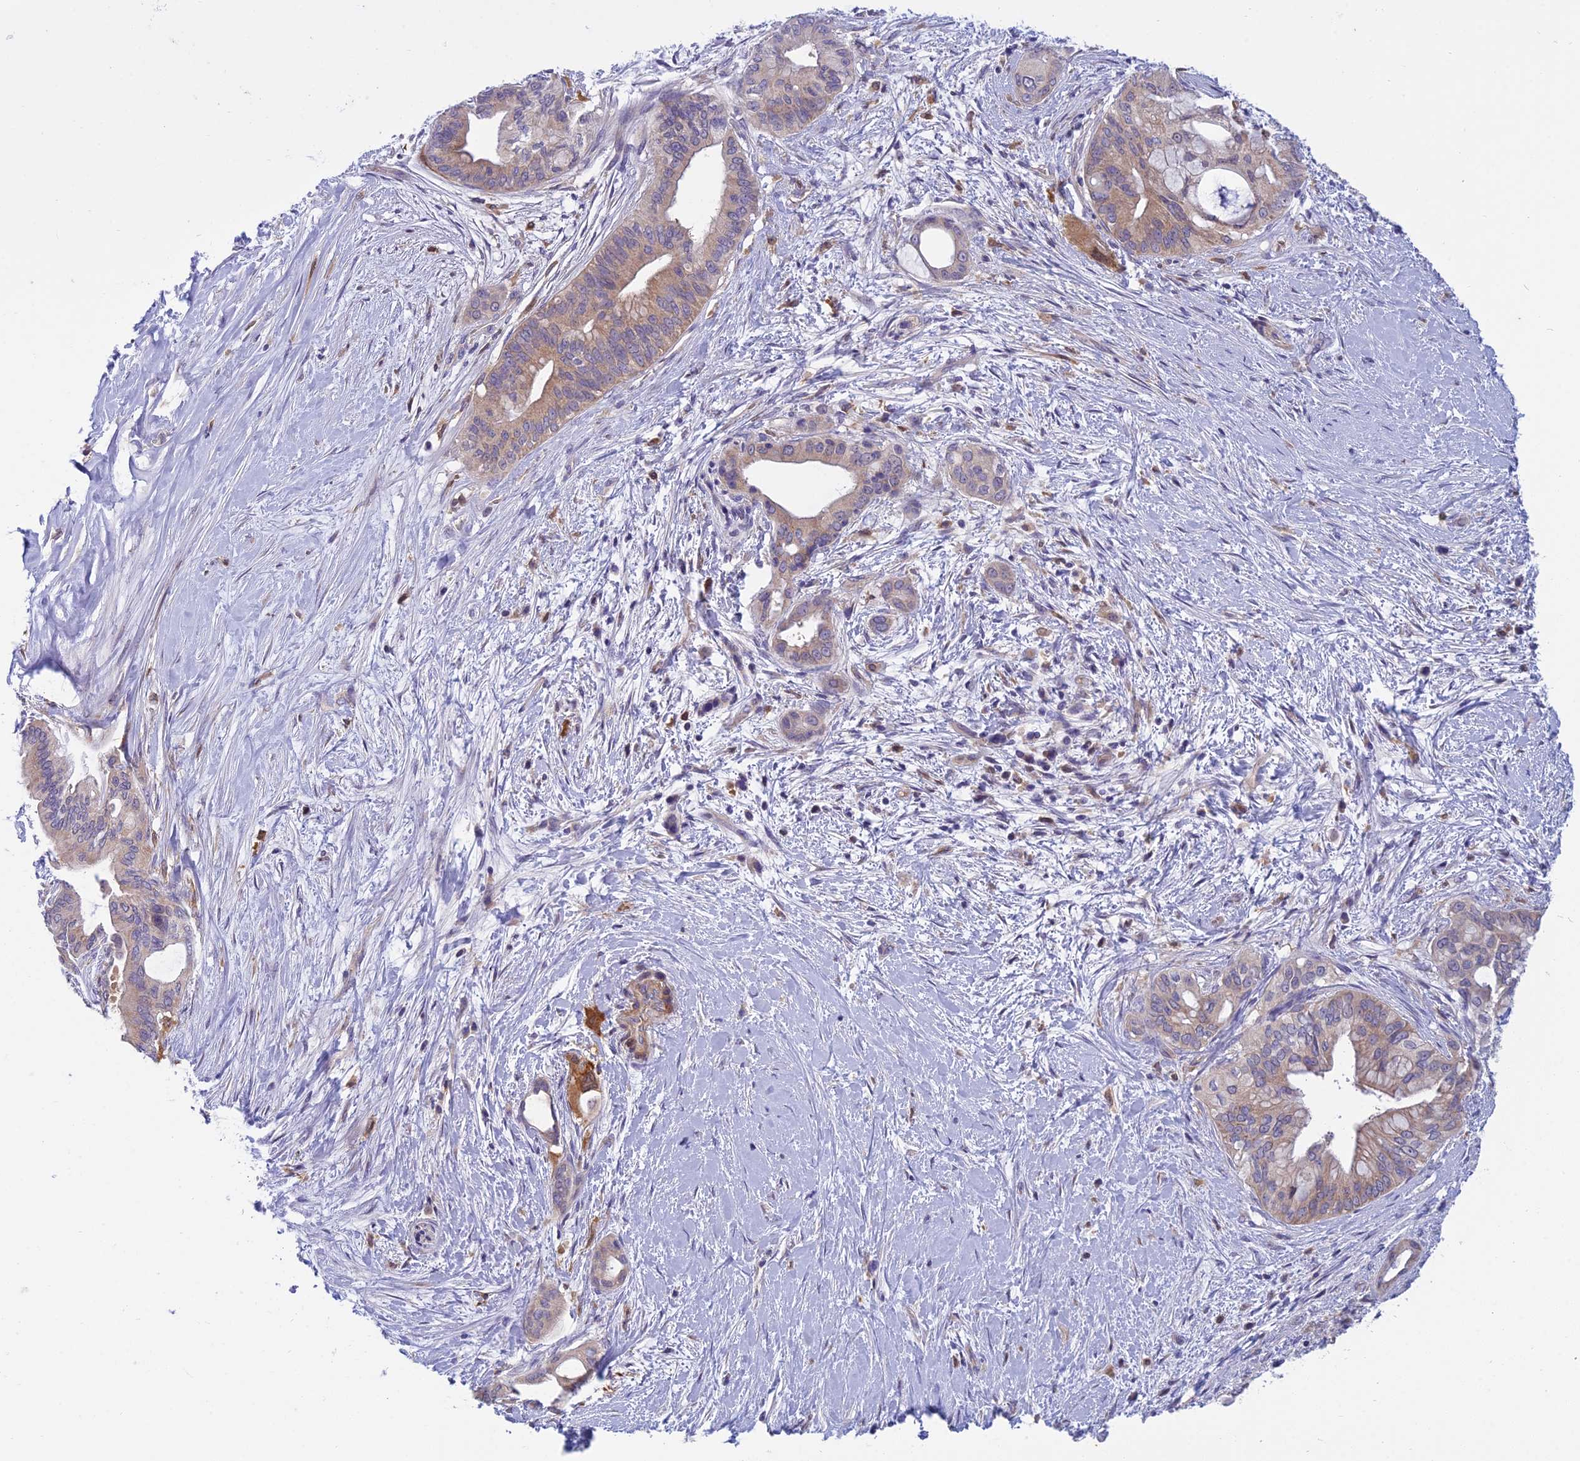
{"staining": {"intensity": "weak", "quantity": "25%-75%", "location": "cytoplasmic/membranous"}, "tissue": "pancreatic cancer", "cell_type": "Tumor cells", "image_type": "cancer", "snomed": [{"axis": "morphology", "description": "Adenocarcinoma, NOS"}, {"axis": "topography", "description": "Pancreas"}], "caption": "This photomicrograph reveals pancreatic cancer (adenocarcinoma) stained with IHC to label a protein in brown. The cytoplasmic/membranous of tumor cells show weak positivity for the protein. Nuclei are counter-stained blue.", "gene": "DUS2", "patient": {"sex": "male", "age": 46}}